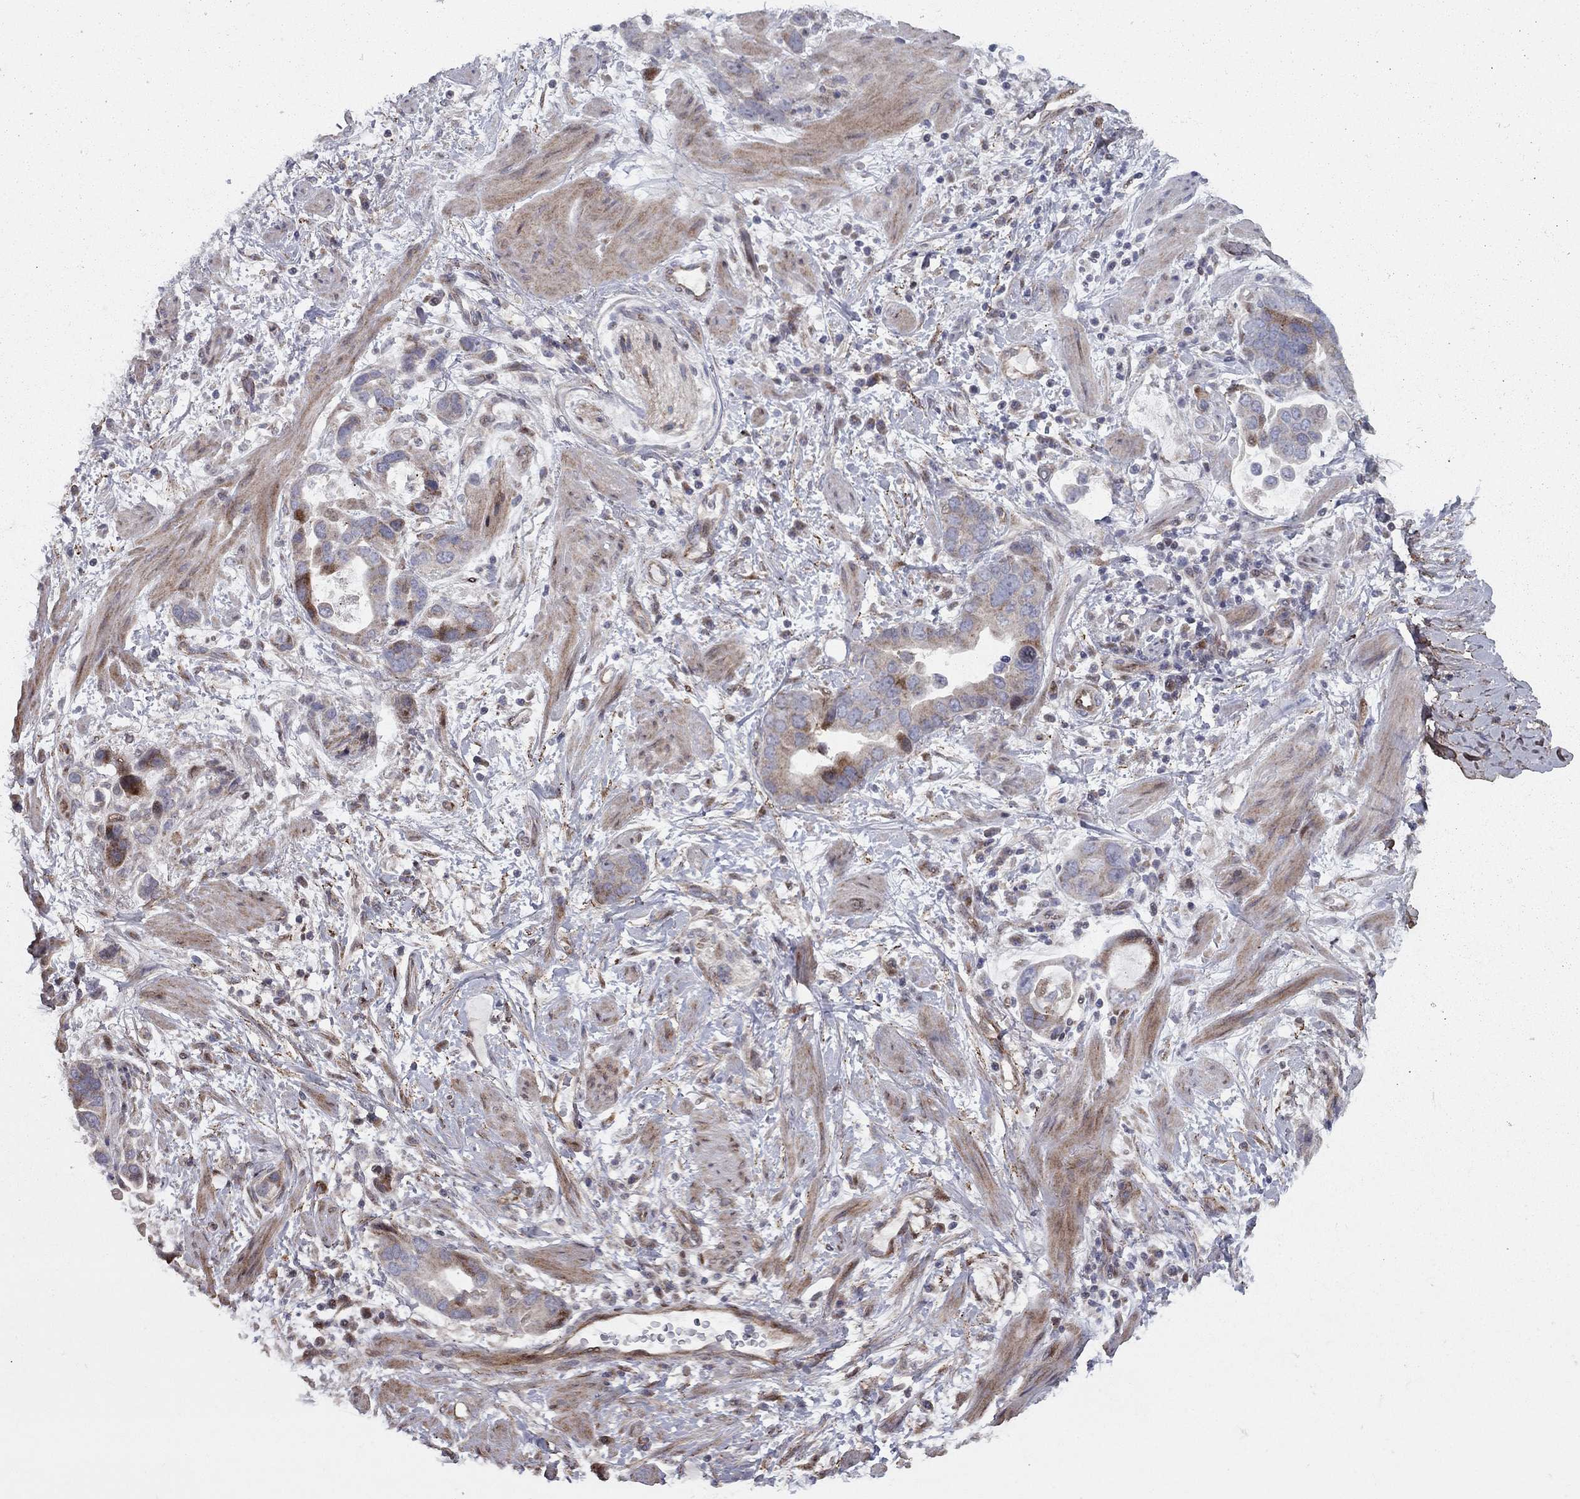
{"staining": {"intensity": "moderate", "quantity": "<25%", "location": "cytoplasmic/membranous"}, "tissue": "stomach cancer", "cell_type": "Tumor cells", "image_type": "cancer", "snomed": [{"axis": "morphology", "description": "Adenocarcinoma, NOS"}, {"axis": "topography", "description": "Stomach, lower"}], "caption": "Protein staining displays moderate cytoplasmic/membranous expression in about <25% of tumor cells in adenocarcinoma (stomach).", "gene": "DUSP7", "patient": {"sex": "female", "age": 93}}